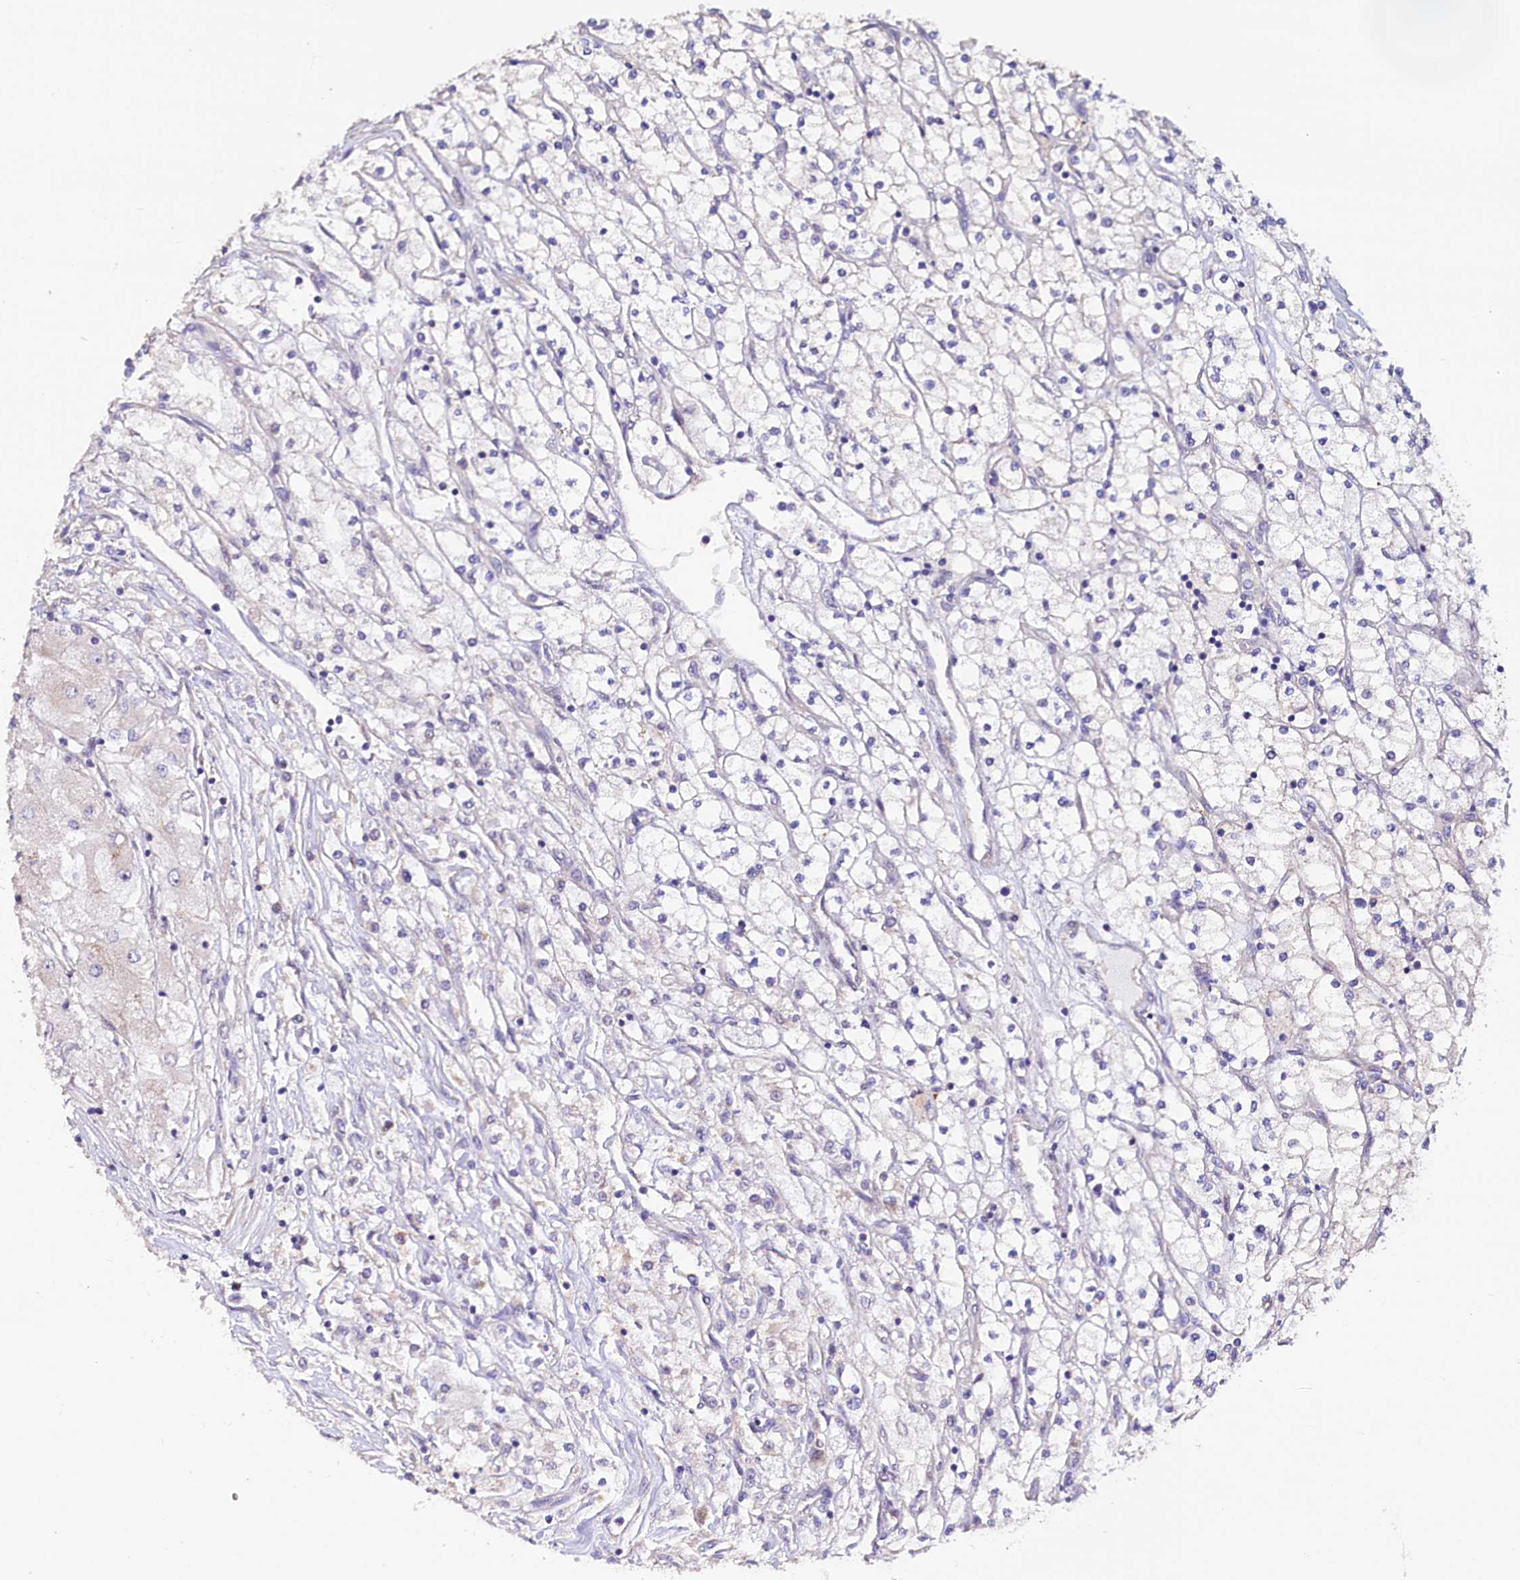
{"staining": {"intensity": "negative", "quantity": "none", "location": "none"}, "tissue": "renal cancer", "cell_type": "Tumor cells", "image_type": "cancer", "snomed": [{"axis": "morphology", "description": "Adenocarcinoma, NOS"}, {"axis": "topography", "description": "Kidney"}], "caption": "High magnification brightfield microscopy of renal cancer (adenocarcinoma) stained with DAB (3,3'-diaminobenzidine) (brown) and counterstained with hematoxylin (blue): tumor cells show no significant staining. The staining was performed using DAB to visualize the protein expression in brown, while the nuclei were stained in blue with hematoxylin (Magnification: 20x).", "gene": "WNT8A", "patient": {"sex": "male", "age": 80}}